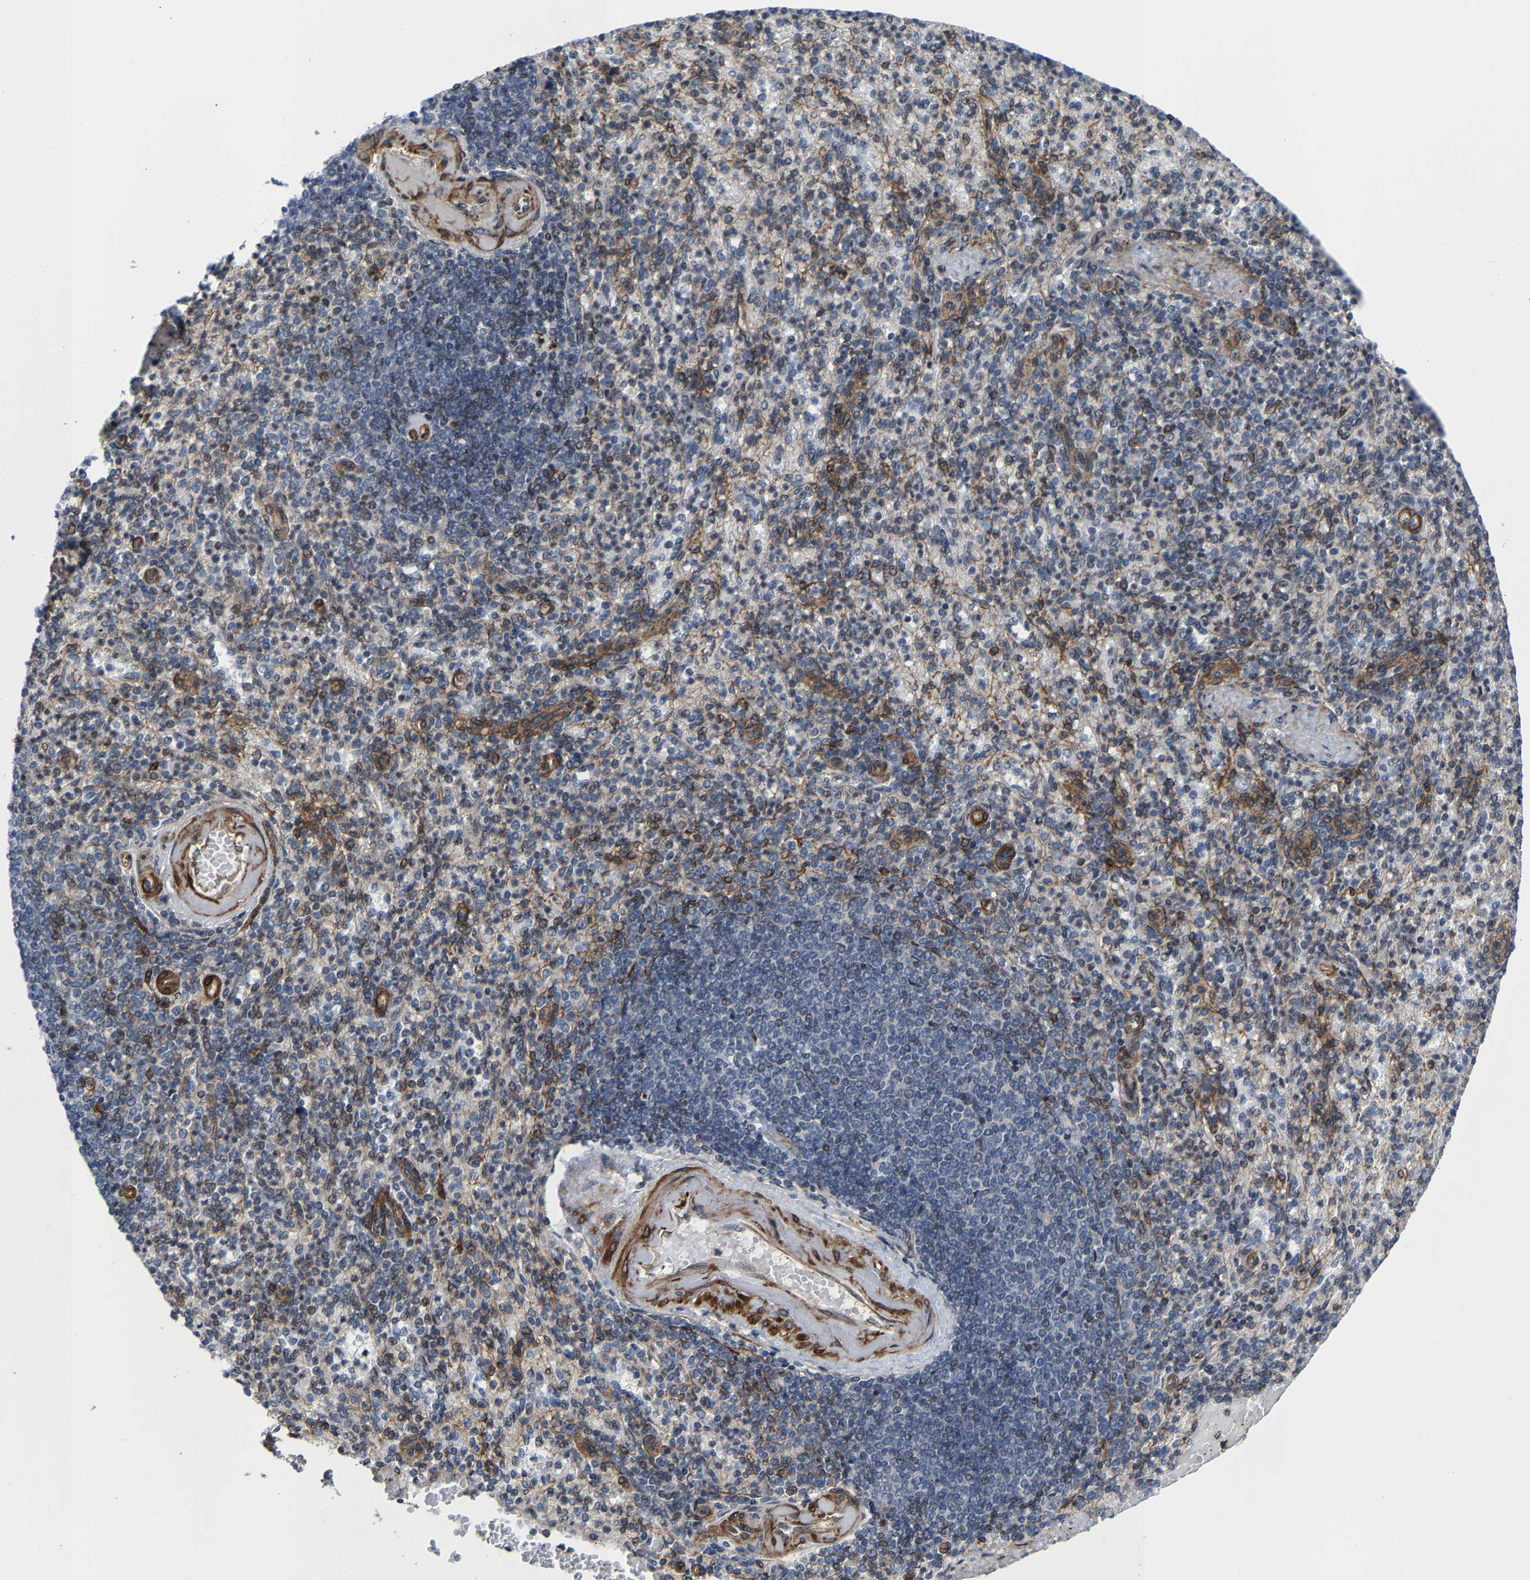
{"staining": {"intensity": "moderate", "quantity": "<25%", "location": "cytoplasmic/membranous"}, "tissue": "spleen", "cell_type": "Cells in red pulp", "image_type": "normal", "snomed": [{"axis": "morphology", "description": "Normal tissue, NOS"}, {"axis": "topography", "description": "Spleen"}], "caption": "Normal spleen exhibits moderate cytoplasmic/membranous expression in approximately <25% of cells in red pulp.", "gene": "TGFB1I1", "patient": {"sex": "female", "age": 74}}